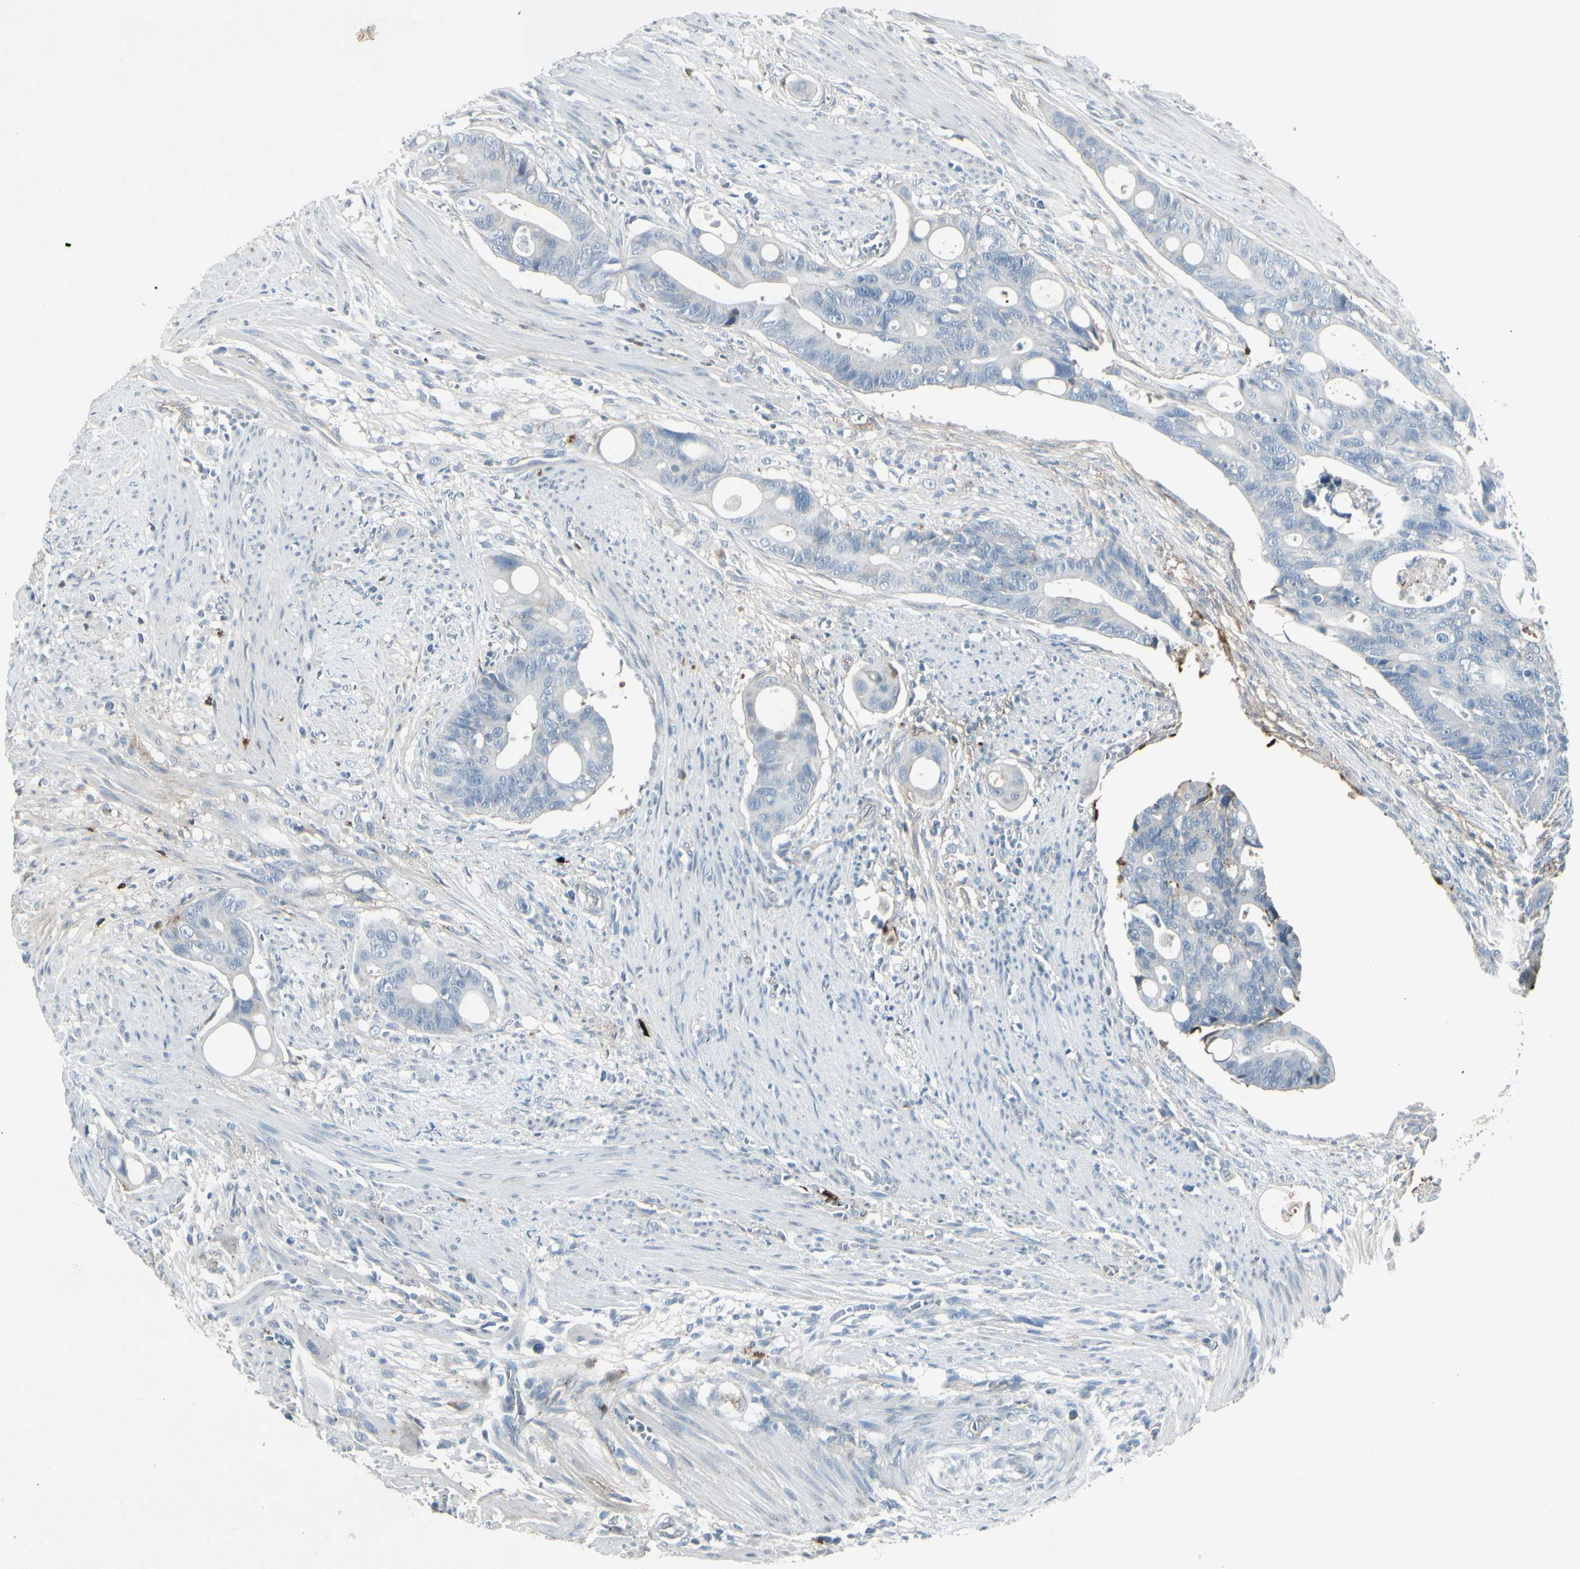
{"staining": {"intensity": "moderate", "quantity": "<25%", "location": "cytoplasmic/membranous"}, "tissue": "colorectal cancer", "cell_type": "Tumor cells", "image_type": "cancer", "snomed": [{"axis": "morphology", "description": "Adenocarcinoma, NOS"}, {"axis": "topography", "description": "Colon"}], "caption": "Adenocarcinoma (colorectal) was stained to show a protein in brown. There is low levels of moderate cytoplasmic/membranous expression in about <25% of tumor cells. (DAB IHC, brown staining for protein, blue staining for nuclei).", "gene": "IGHM", "patient": {"sex": "female", "age": 57}}